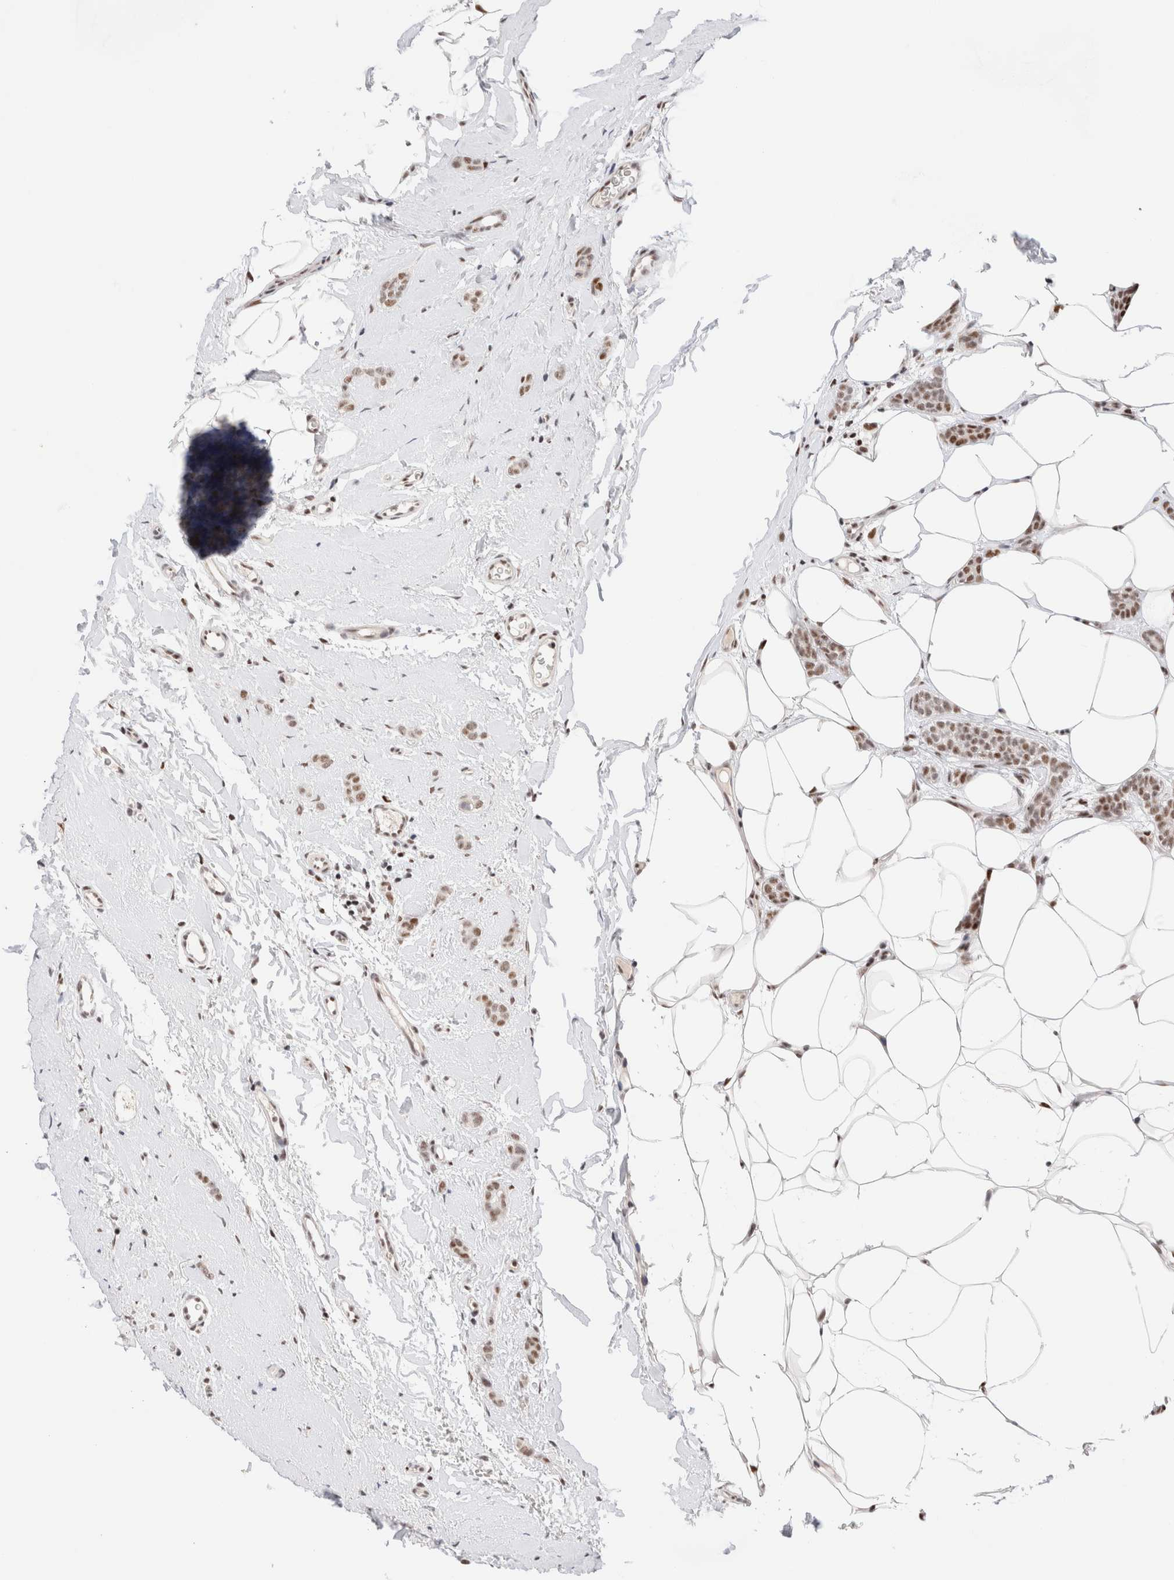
{"staining": {"intensity": "moderate", "quantity": ">75%", "location": "nuclear"}, "tissue": "breast cancer", "cell_type": "Tumor cells", "image_type": "cancer", "snomed": [{"axis": "morphology", "description": "Lobular carcinoma"}, {"axis": "topography", "description": "Skin"}, {"axis": "topography", "description": "Breast"}], "caption": "A high-resolution image shows immunohistochemistry (IHC) staining of breast lobular carcinoma, which reveals moderate nuclear positivity in about >75% of tumor cells.", "gene": "ZNF282", "patient": {"sex": "female", "age": 46}}